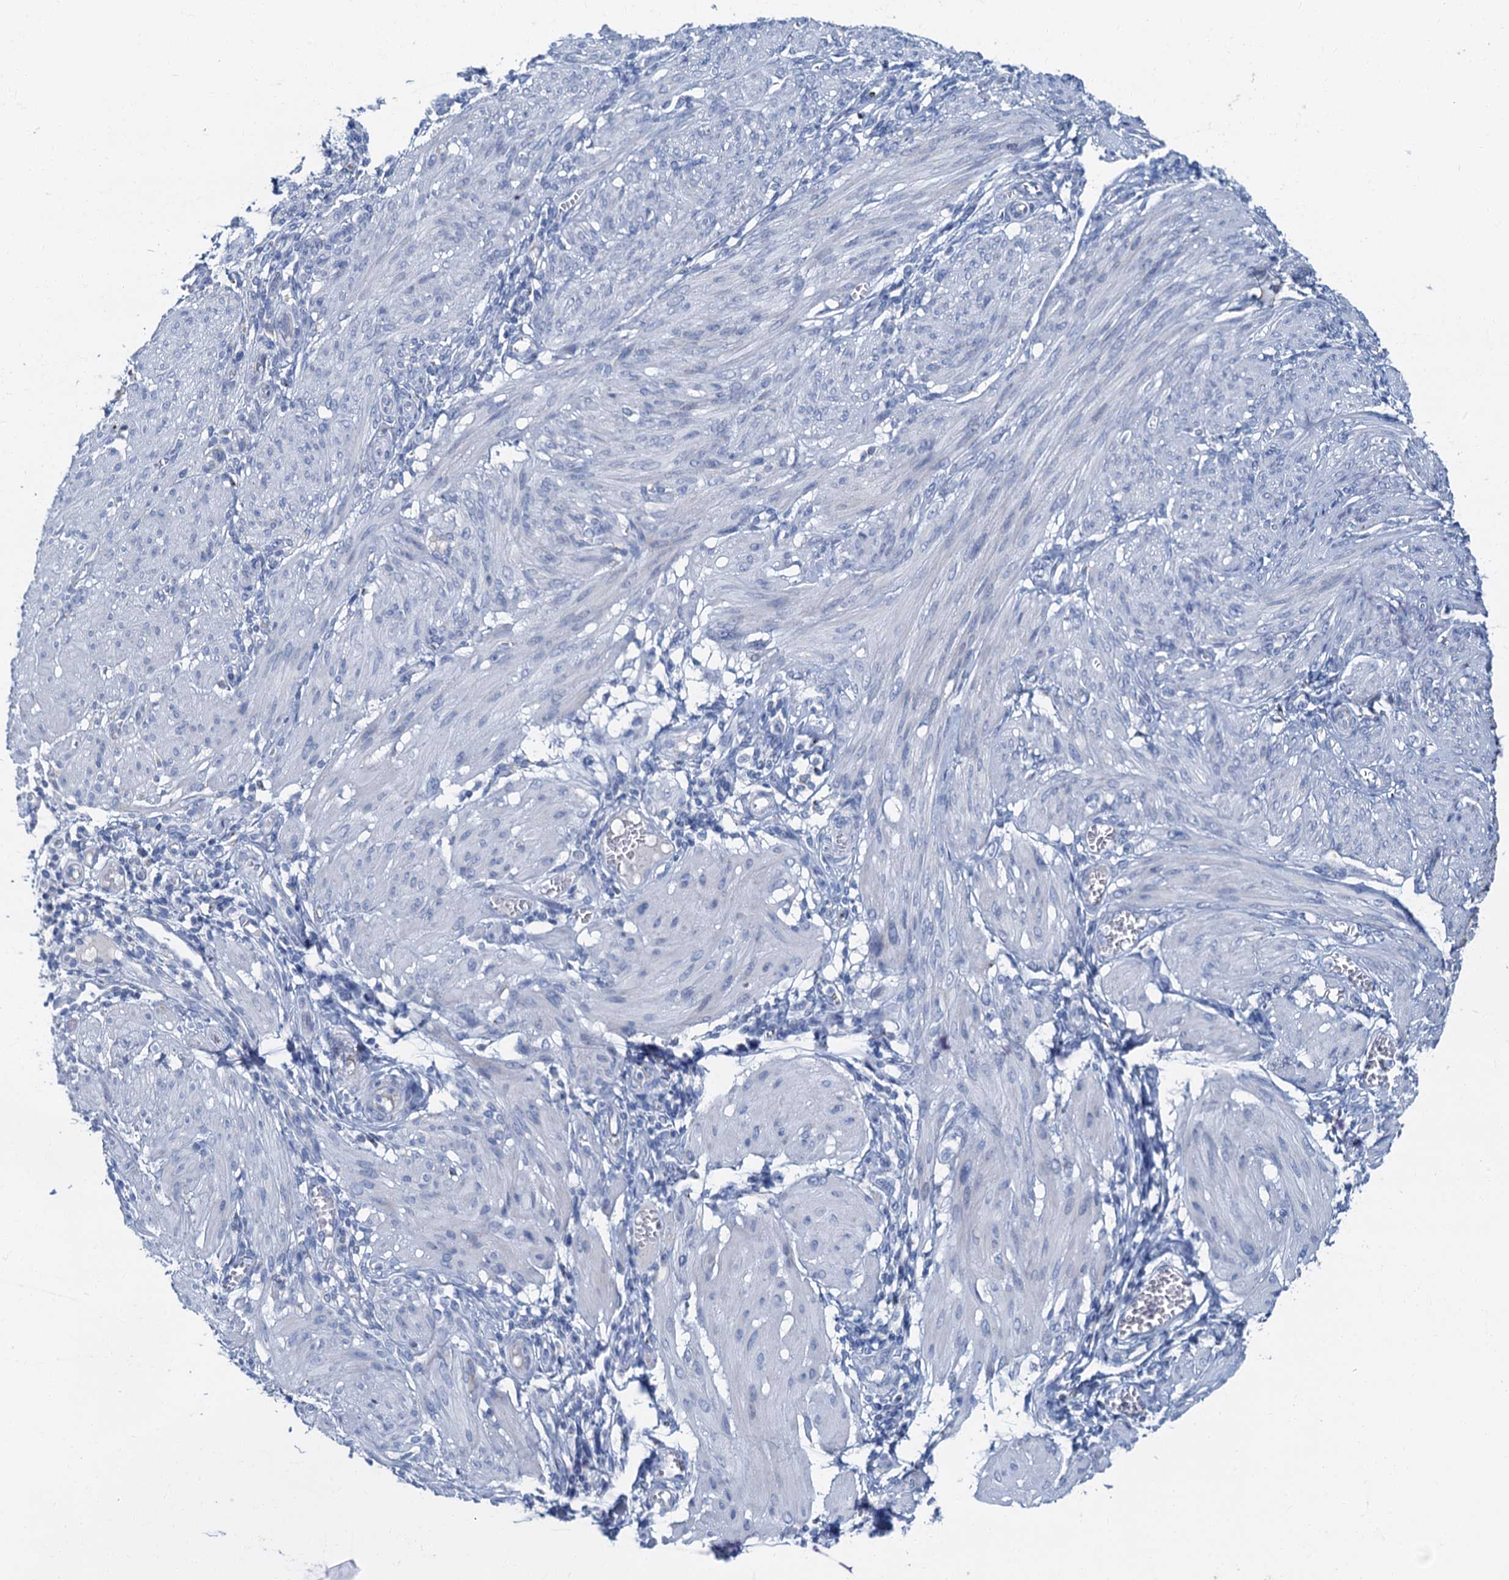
{"staining": {"intensity": "negative", "quantity": "none", "location": "none"}, "tissue": "smooth muscle", "cell_type": "Smooth muscle cells", "image_type": "normal", "snomed": [{"axis": "morphology", "description": "Normal tissue, NOS"}, {"axis": "topography", "description": "Smooth muscle"}], "caption": "High power microscopy photomicrograph of an immunohistochemistry micrograph of benign smooth muscle, revealing no significant staining in smooth muscle cells.", "gene": "LYPD3", "patient": {"sex": "female", "age": 39}}